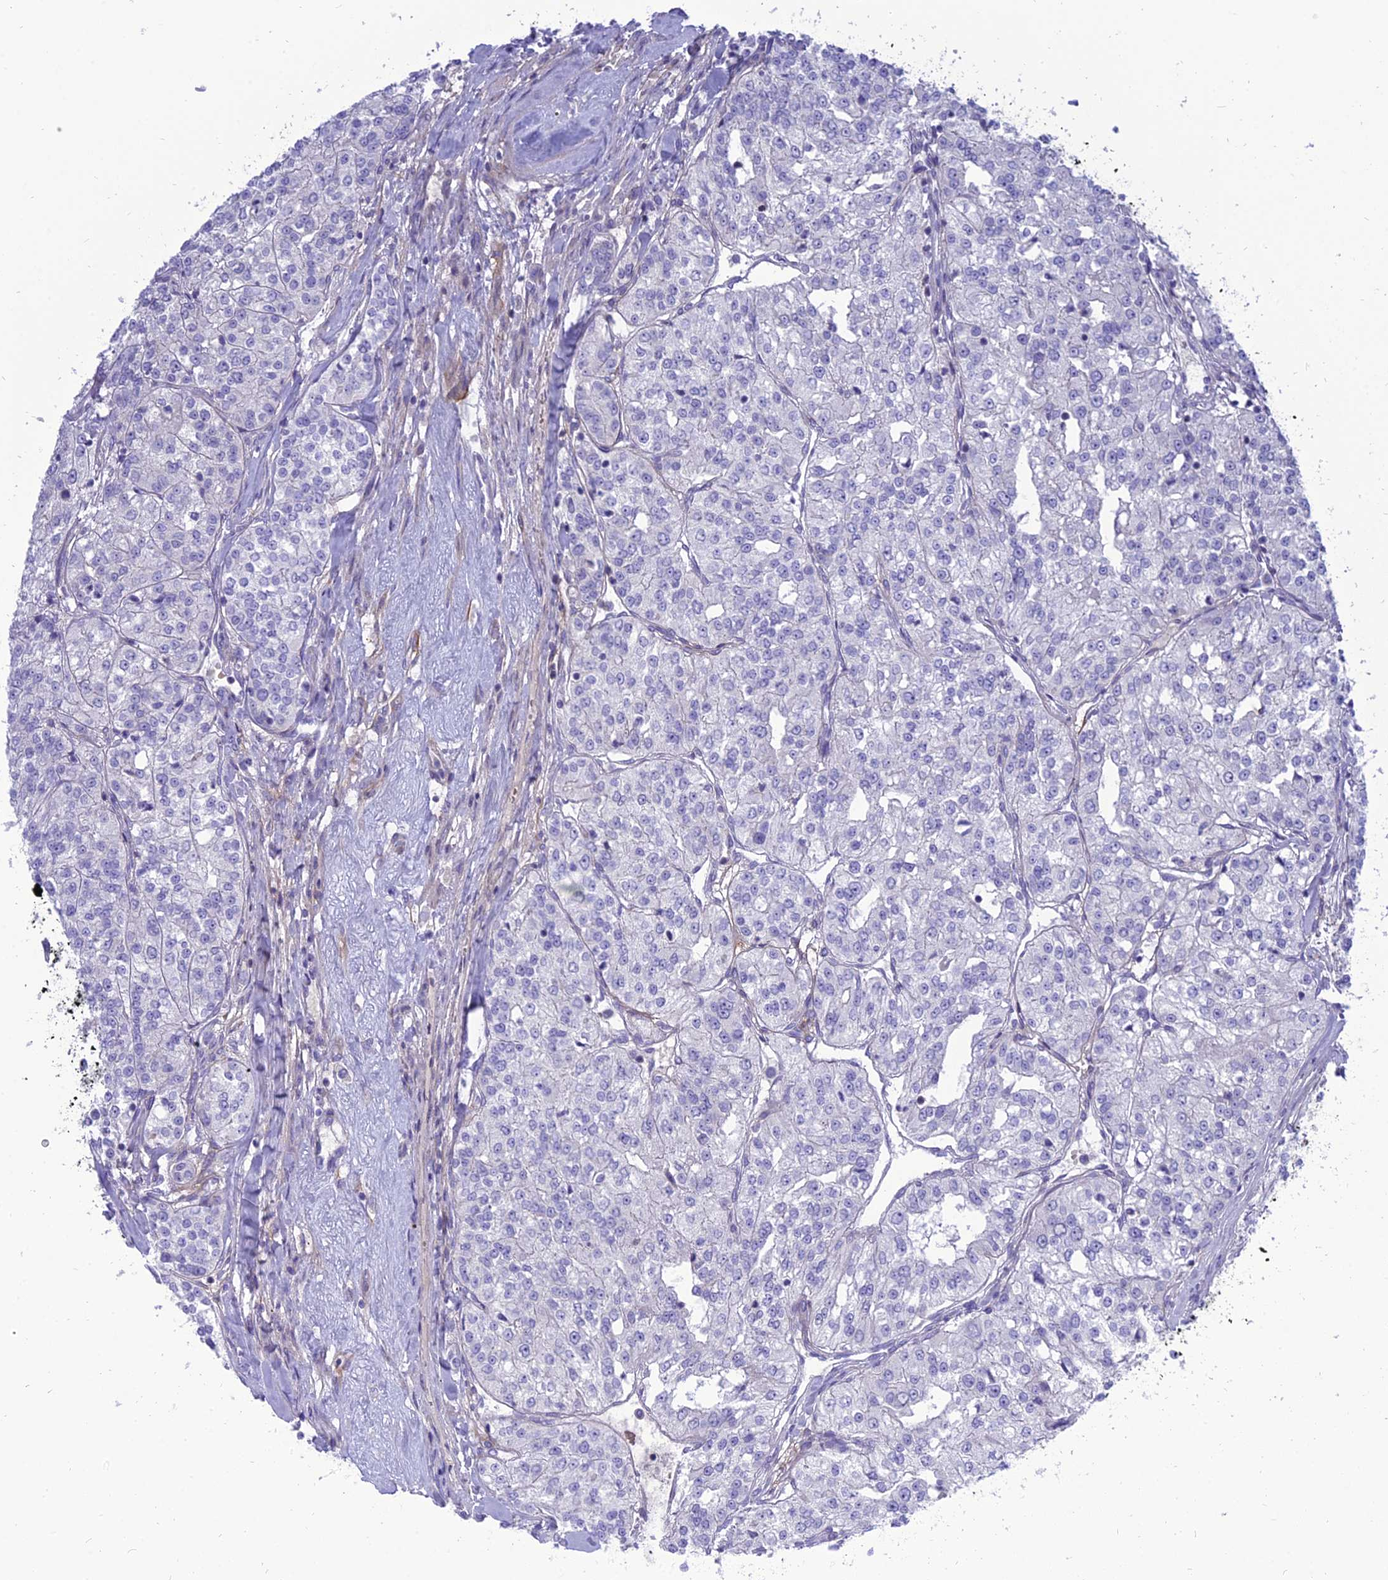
{"staining": {"intensity": "negative", "quantity": "none", "location": "none"}, "tissue": "renal cancer", "cell_type": "Tumor cells", "image_type": "cancer", "snomed": [{"axis": "morphology", "description": "Adenocarcinoma, NOS"}, {"axis": "topography", "description": "Kidney"}], "caption": "This histopathology image is of renal cancer (adenocarcinoma) stained with immunohistochemistry (IHC) to label a protein in brown with the nuclei are counter-stained blue. There is no staining in tumor cells.", "gene": "MBD3L1", "patient": {"sex": "female", "age": 63}}